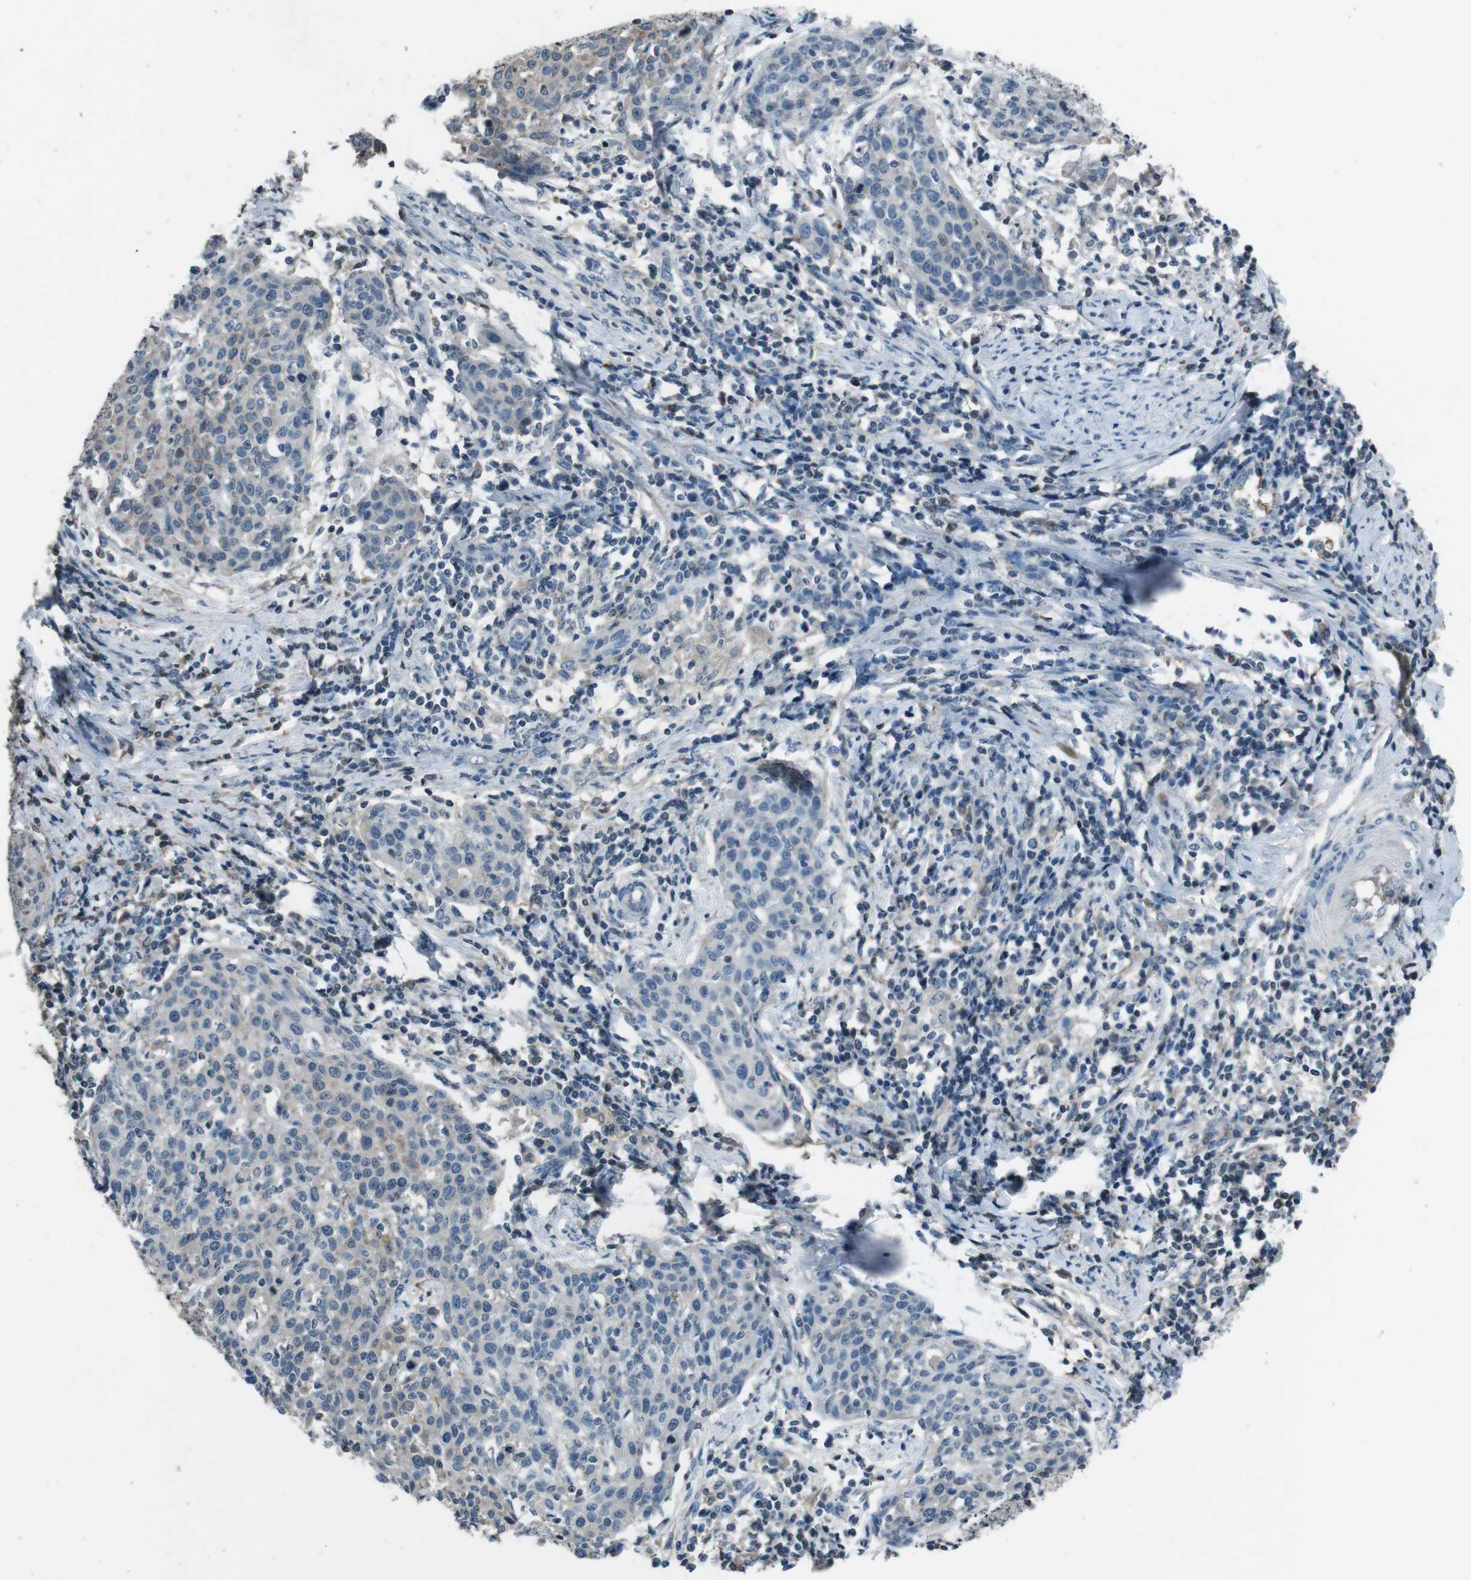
{"staining": {"intensity": "negative", "quantity": "none", "location": "none"}, "tissue": "cervical cancer", "cell_type": "Tumor cells", "image_type": "cancer", "snomed": [{"axis": "morphology", "description": "Squamous cell carcinoma, NOS"}, {"axis": "topography", "description": "Cervix"}], "caption": "An IHC histopathology image of squamous cell carcinoma (cervical) is shown. There is no staining in tumor cells of squamous cell carcinoma (cervical).", "gene": "UGT1A6", "patient": {"sex": "female", "age": 38}}